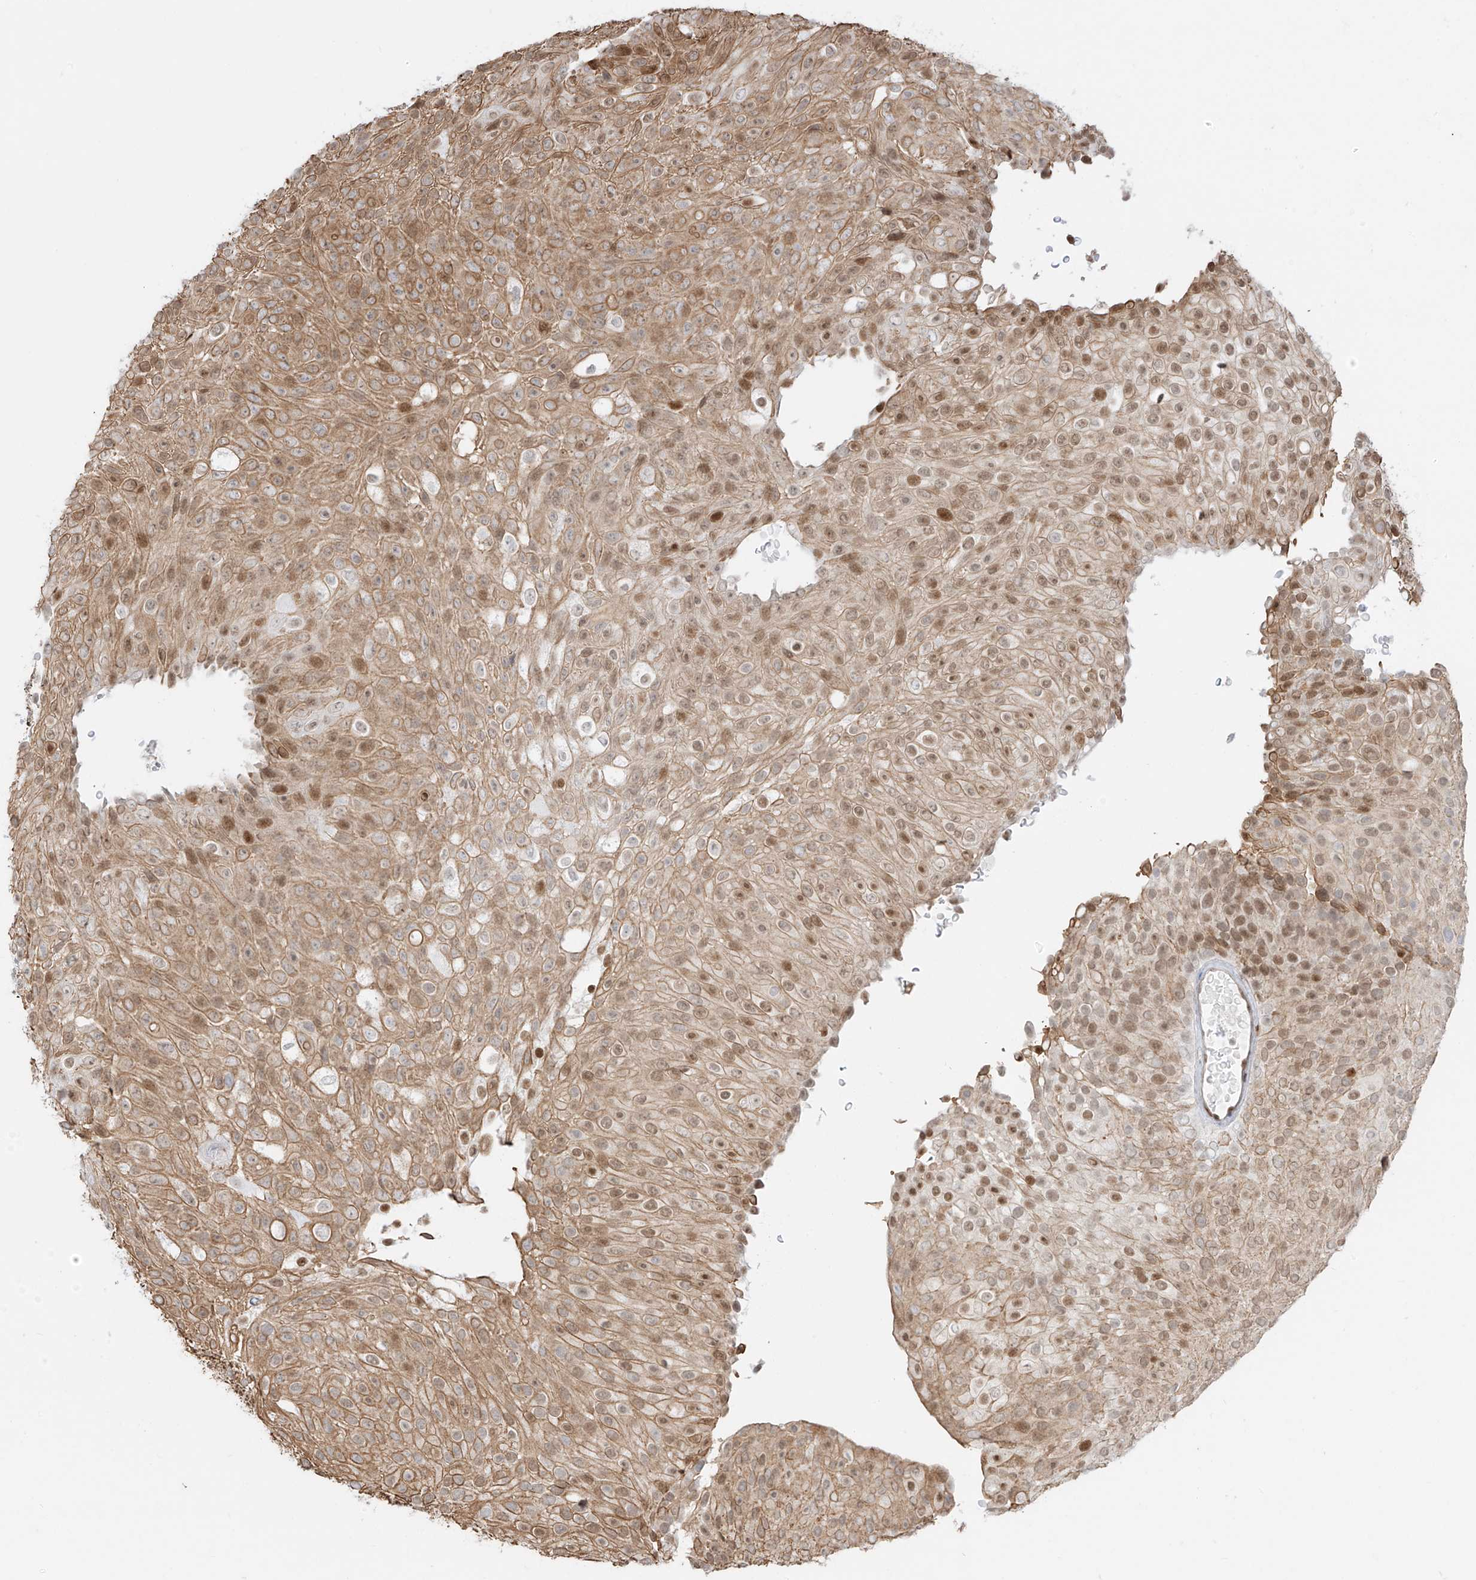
{"staining": {"intensity": "moderate", "quantity": "25%-75%", "location": "cytoplasmic/membranous,nuclear"}, "tissue": "urothelial cancer", "cell_type": "Tumor cells", "image_type": "cancer", "snomed": [{"axis": "morphology", "description": "Urothelial carcinoma, Low grade"}, {"axis": "topography", "description": "Urinary bladder"}], "caption": "Immunohistochemical staining of human low-grade urothelial carcinoma displays medium levels of moderate cytoplasmic/membranous and nuclear staining in approximately 25%-75% of tumor cells. (Brightfield microscopy of DAB IHC at high magnification).", "gene": "ZNF512", "patient": {"sex": "male", "age": 78}}